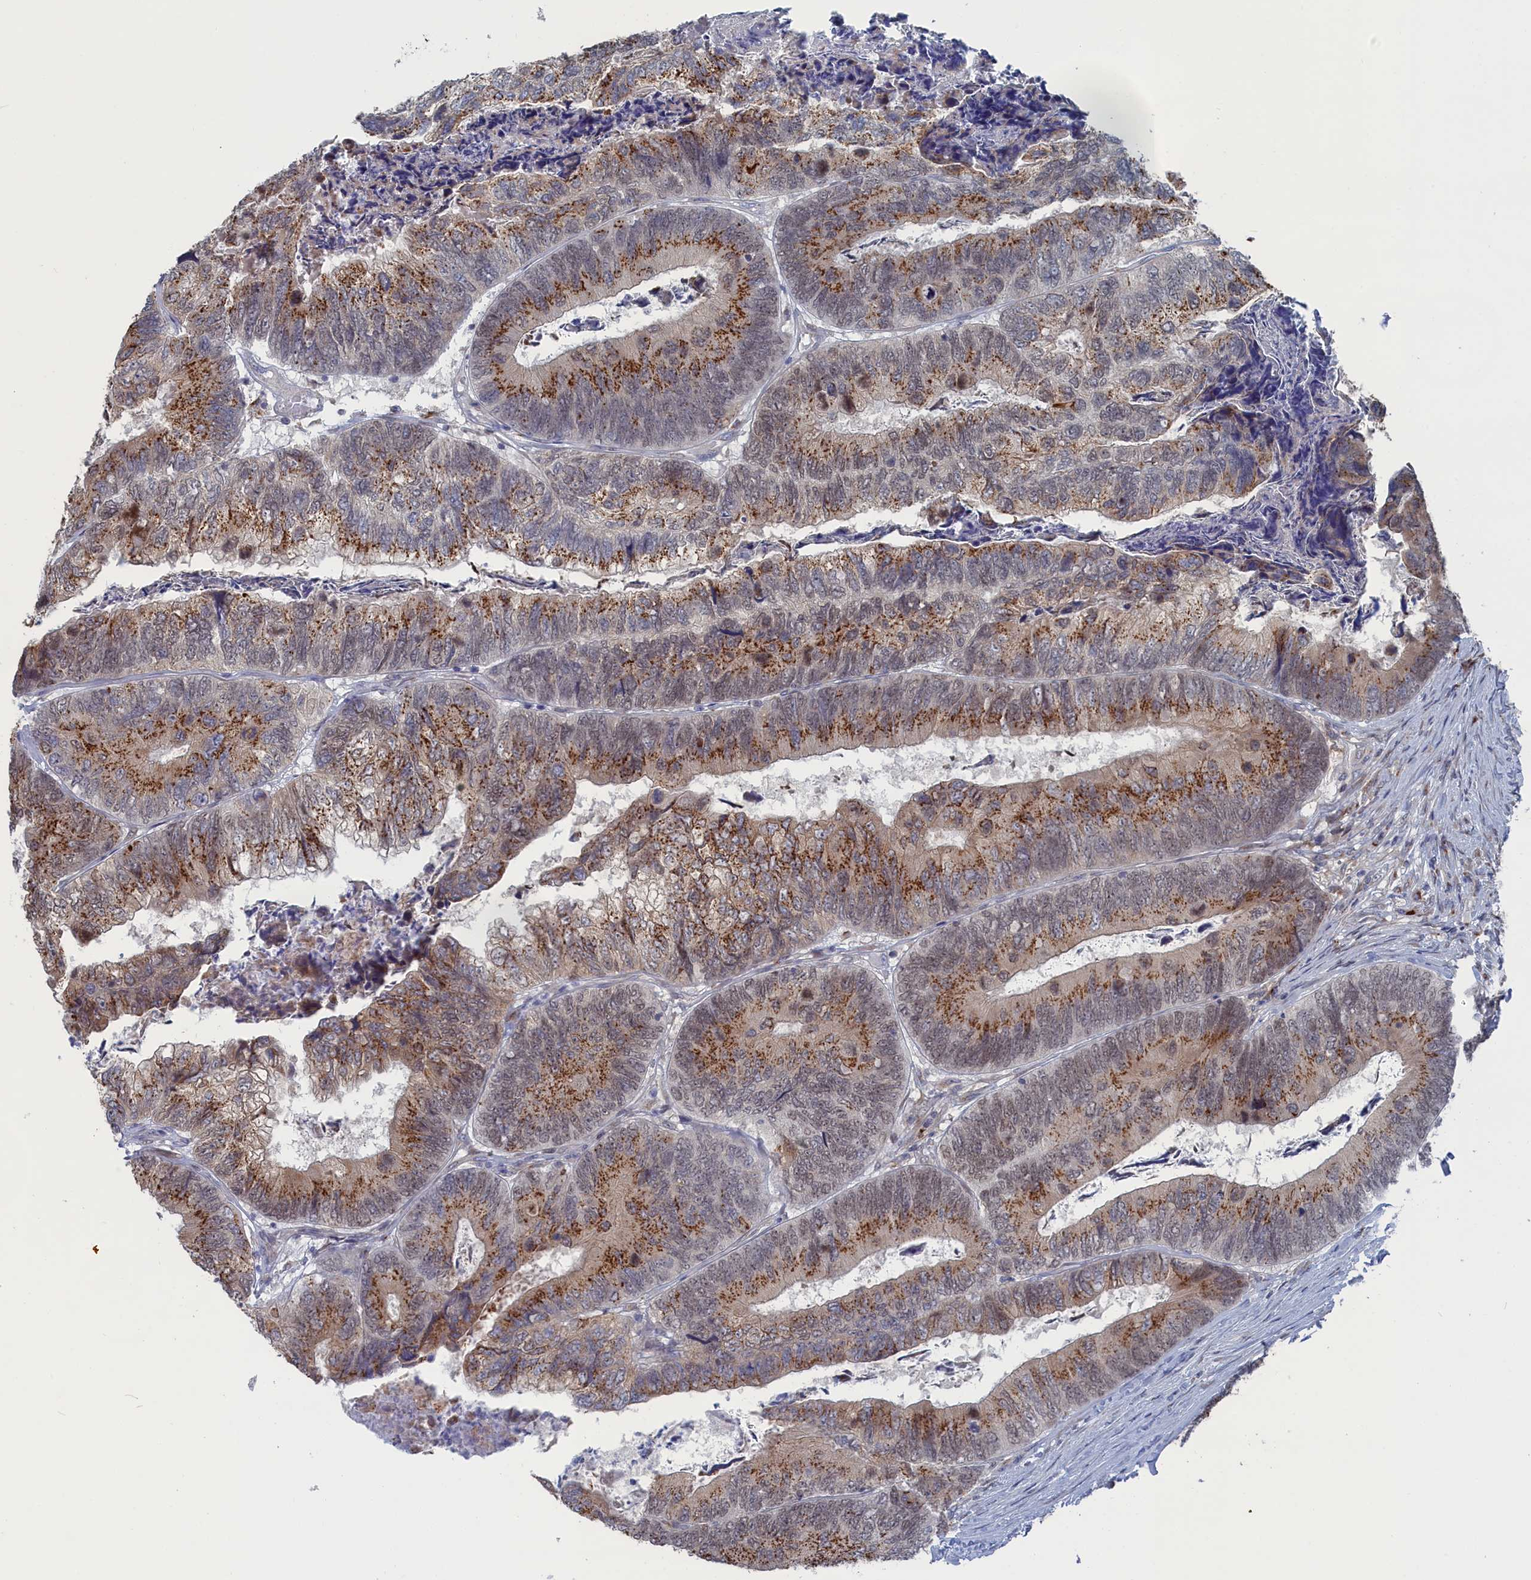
{"staining": {"intensity": "moderate", "quantity": ">75%", "location": "cytoplasmic/membranous"}, "tissue": "colorectal cancer", "cell_type": "Tumor cells", "image_type": "cancer", "snomed": [{"axis": "morphology", "description": "Adenocarcinoma, NOS"}, {"axis": "topography", "description": "Colon"}], "caption": "Colorectal cancer (adenocarcinoma) stained with DAB (3,3'-diaminobenzidine) immunohistochemistry displays medium levels of moderate cytoplasmic/membranous expression in approximately >75% of tumor cells. (DAB (3,3'-diaminobenzidine) = brown stain, brightfield microscopy at high magnification).", "gene": "IRX1", "patient": {"sex": "female", "age": 67}}